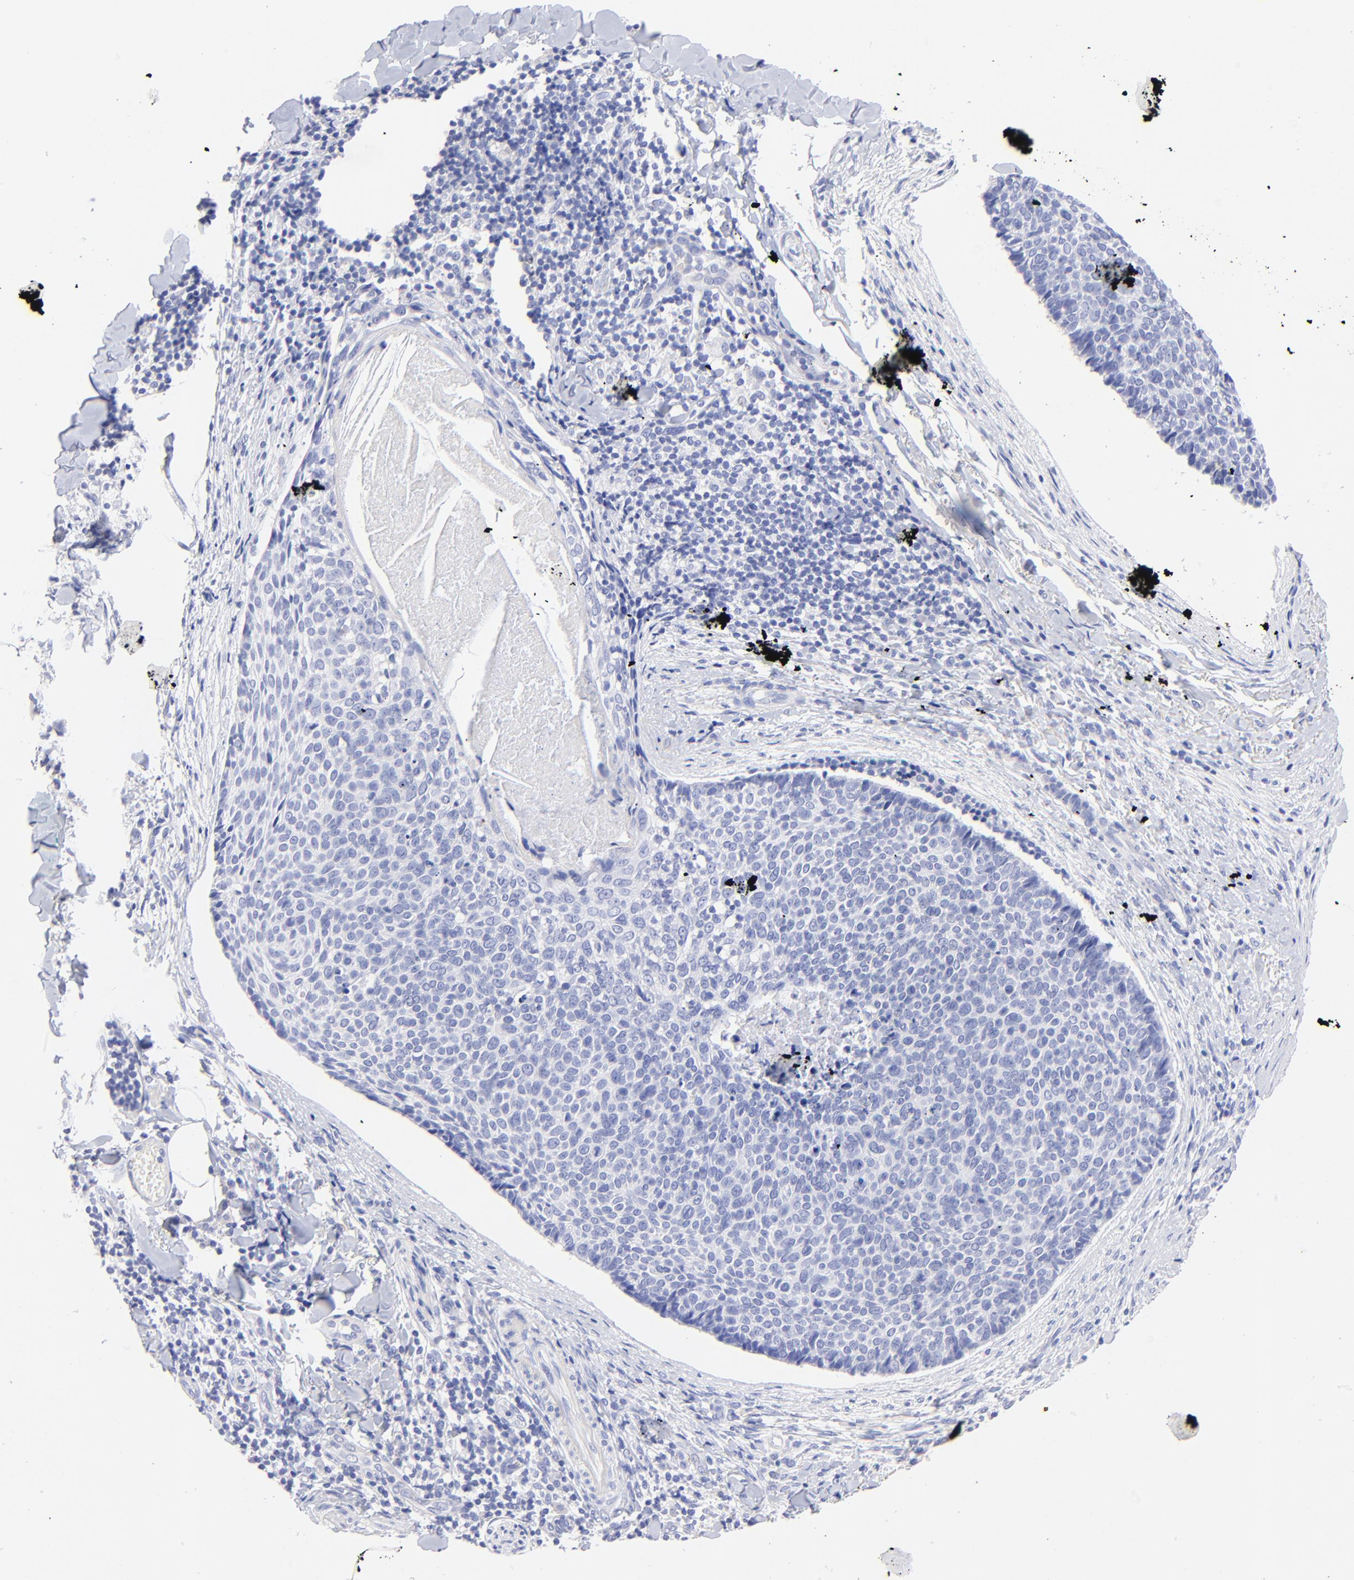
{"staining": {"intensity": "negative", "quantity": "none", "location": "none"}, "tissue": "skin cancer", "cell_type": "Tumor cells", "image_type": "cancer", "snomed": [{"axis": "morphology", "description": "Normal tissue, NOS"}, {"axis": "morphology", "description": "Basal cell carcinoma"}, {"axis": "topography", "description": "Skin"}], "caption": "High power microscopy photomicrograph of an immunohistochemistry micrograph of skin cancer (basal cell carcinoma), revealing no significant positivity in tumor cells.", "gene": "HORMAD2", "patient": {"sex": "female", "age": 57}}